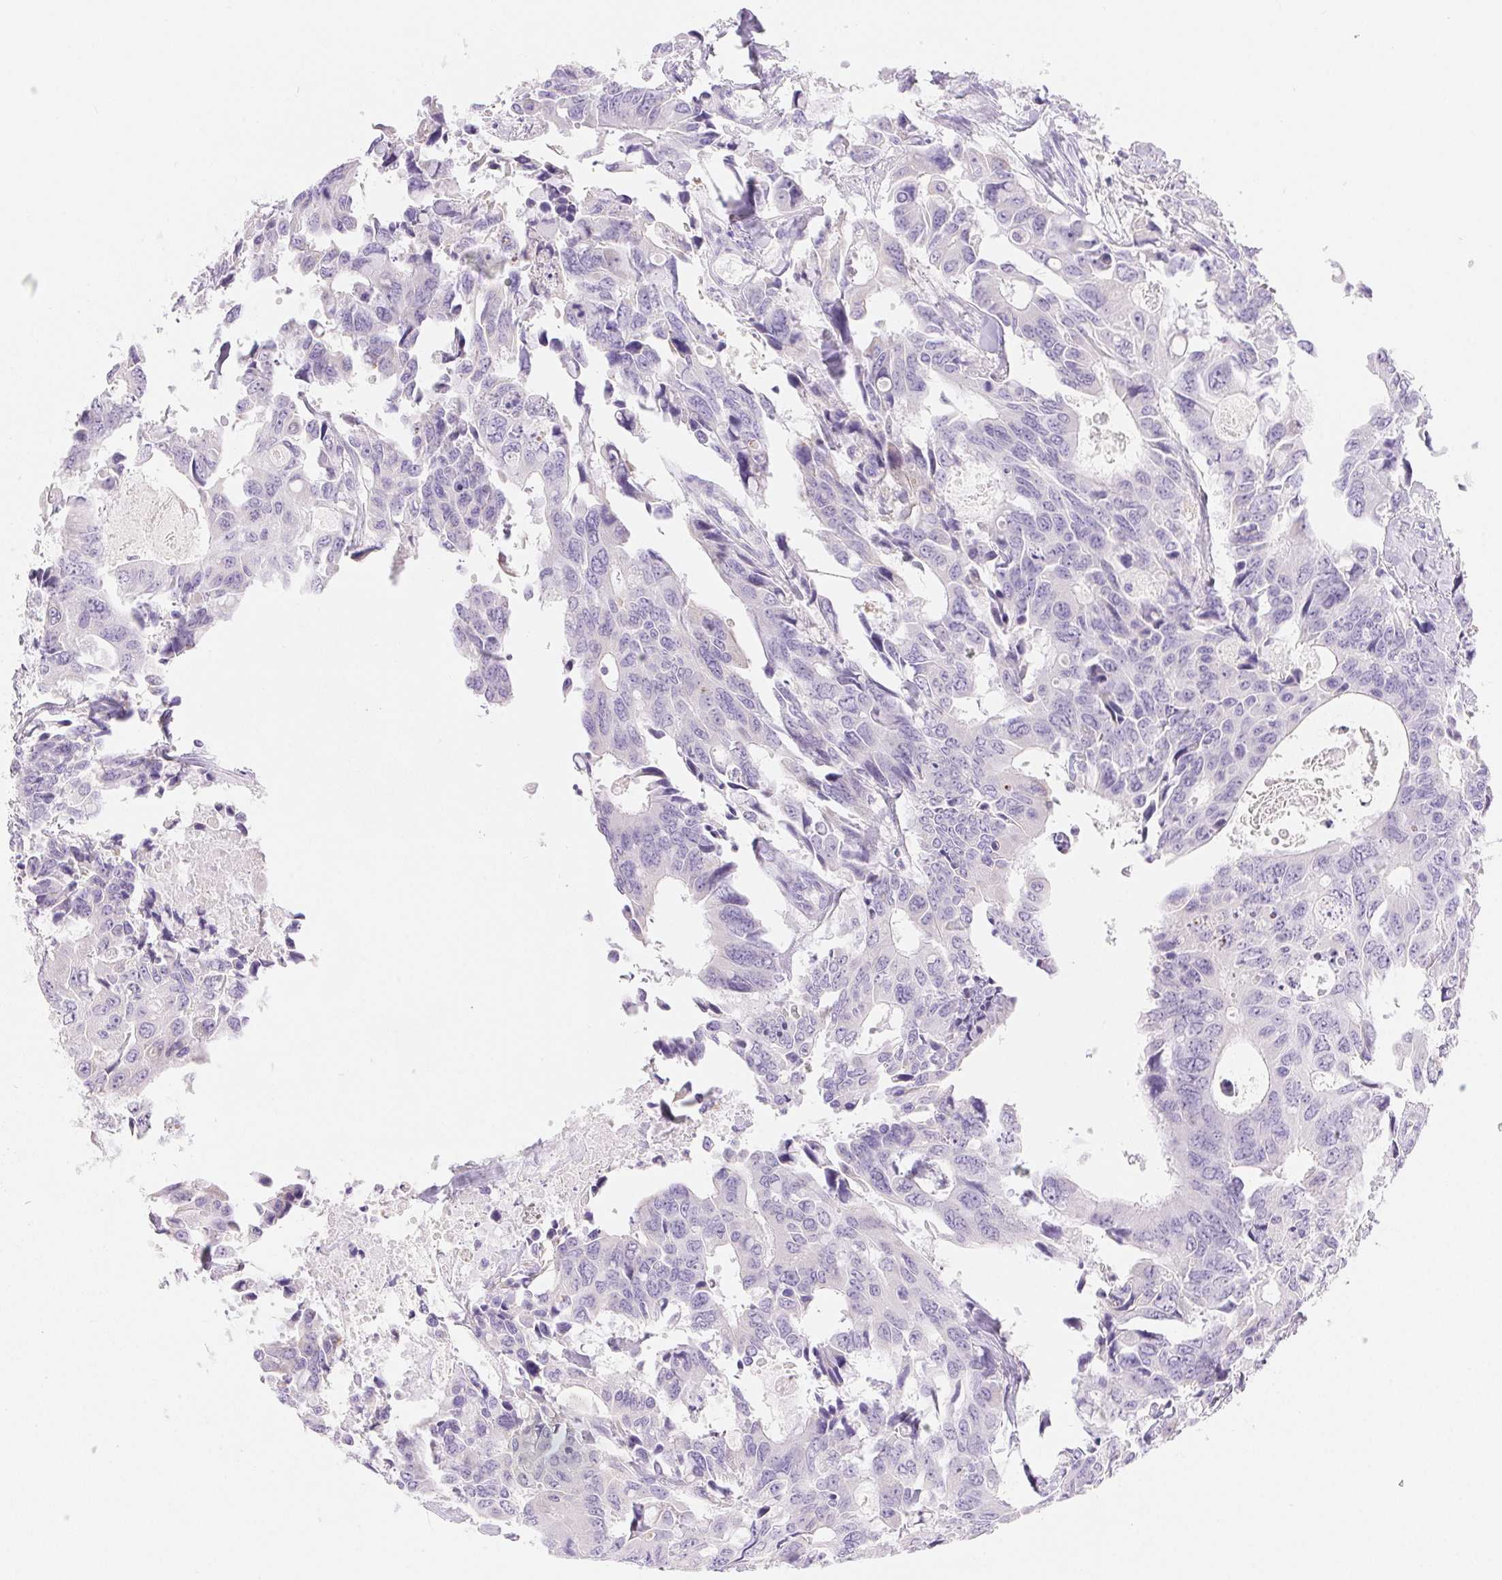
{"staining": {"intensity": "negative", "quantity": "none", "location": "none"}, "tissue": "colorectal cancer", "cell_type": "Tumor cells", "image_type": "cancer", "snomed": [{"axis": "morphology", "description": "Adenocarcinoma, NOS"}, {"axis": "topography", "description": "Rectum"}], "caption": "Immunohistochemistry of human colorectal cancer shows no expression in tumor cells.", "gene": "CLDN16", "patient": {"sex": "male", "age": 76}}